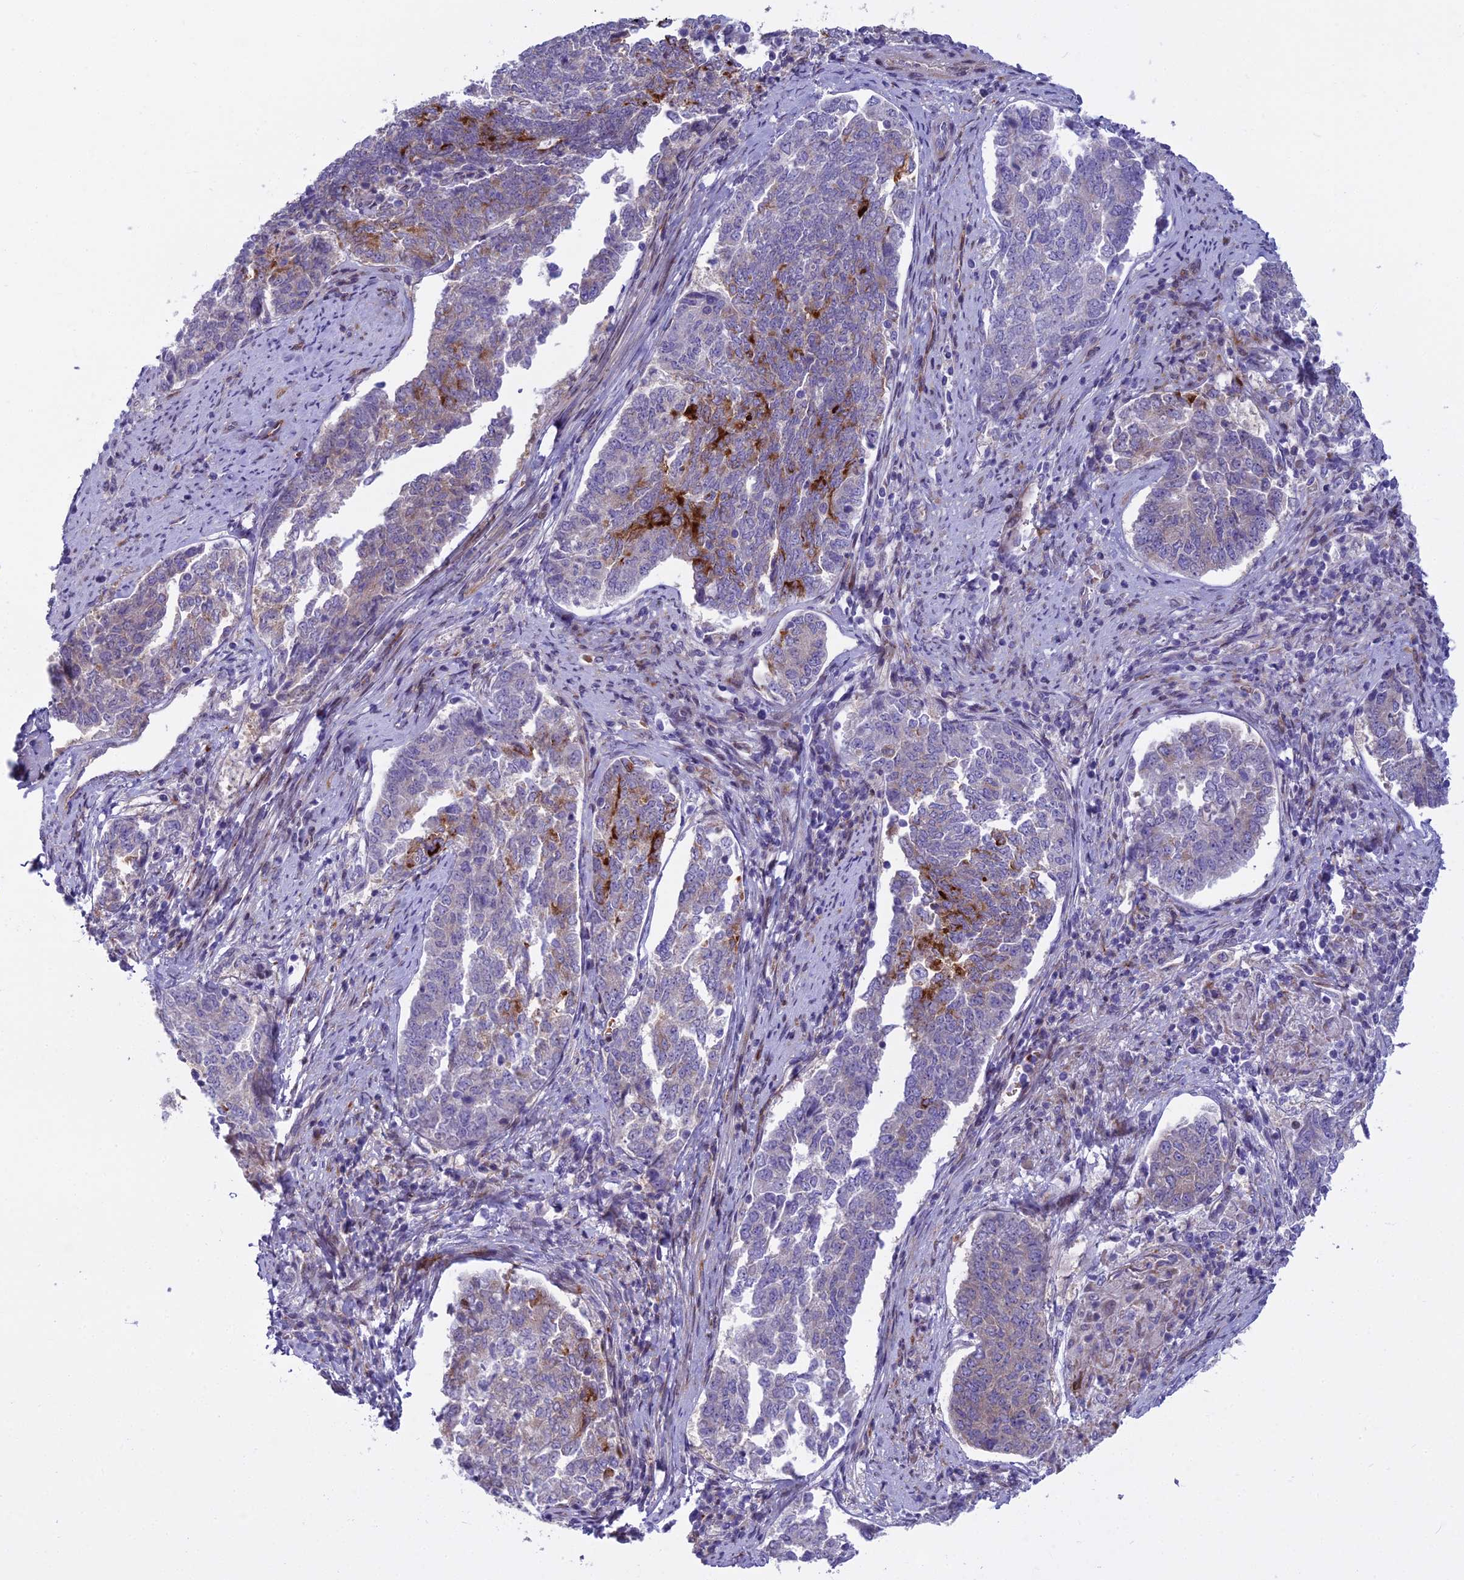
{"staining": {"intensity": "moderate", "quantity": "<25%", "location": "cytoplasmic/membranous"}, "tissue": "endometrial cancer", "cell_type": "Tumor cells", "image_type": "cancer", "snomed": [{"axis": "morphology", "description": "Adenocarcinoma, NOS"}, {"axis": "topography", "description": "Endometrium"}], "caption": "A brown stain shows moderate cytoplasmic/membranous positivity of a protein in human adenocarcinoma (endometrial) tumor cells.", "gene": "PCDHB14", "patient": {"sex": "female", "age": 80}}